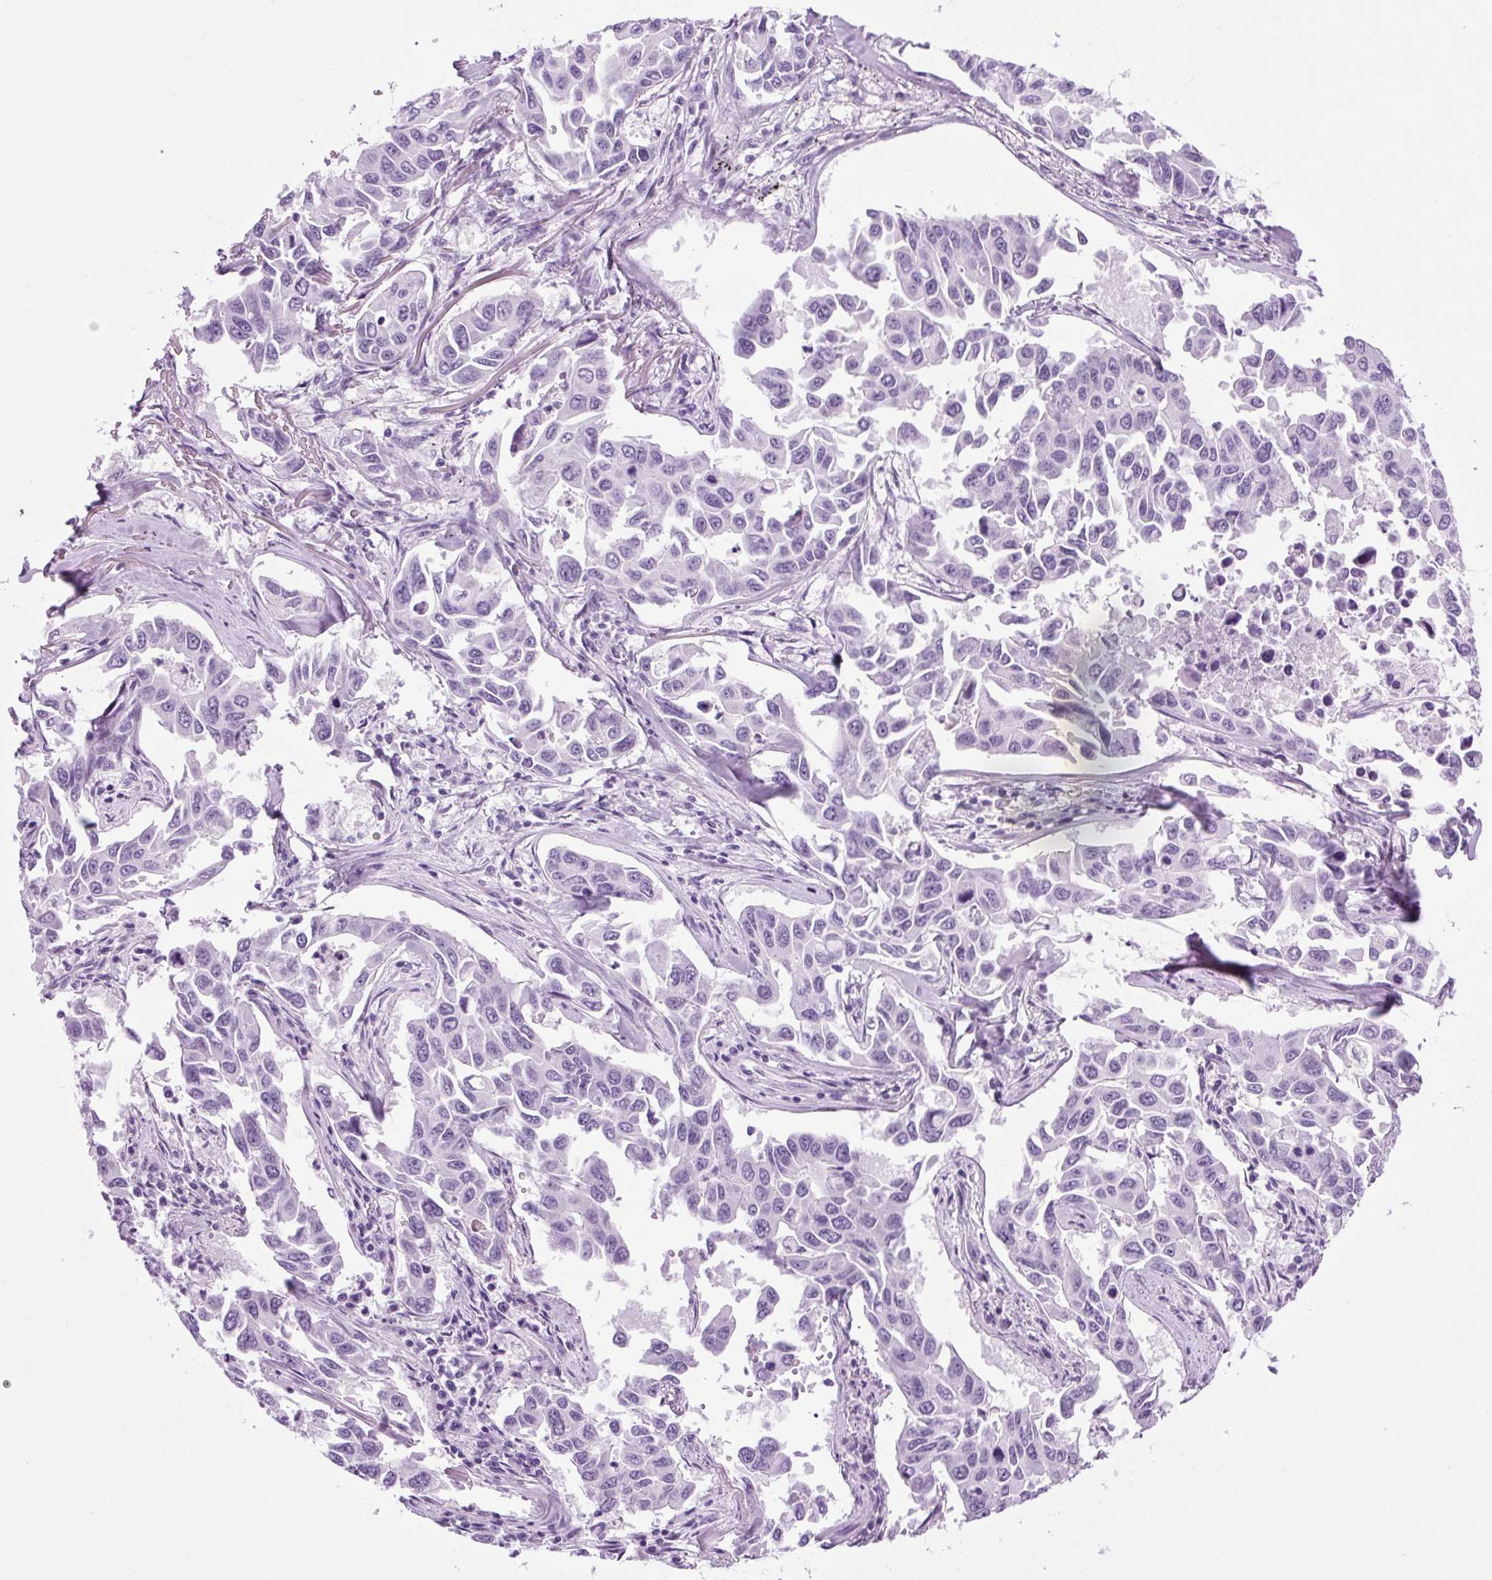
{"staining": {"intensity": "negative", "quantity": "none", "location": "none"}, "tissue": "lung cancer", "cell_type": "Tumor cells", "image_type": "cancer", "snomed": [{"axis": "morphology", "description": "Adenocarcinoma, NOS"}, {"axis": "topography", "description": "Lung"}], "caption": "A high-resolution image shows immunohistochemistry staining of adenocarcinoma (lung), which demonstrates no significant staining in tumor cells.", "gene": "OOEP", "patient": {"sex": "male", "age": 64}}